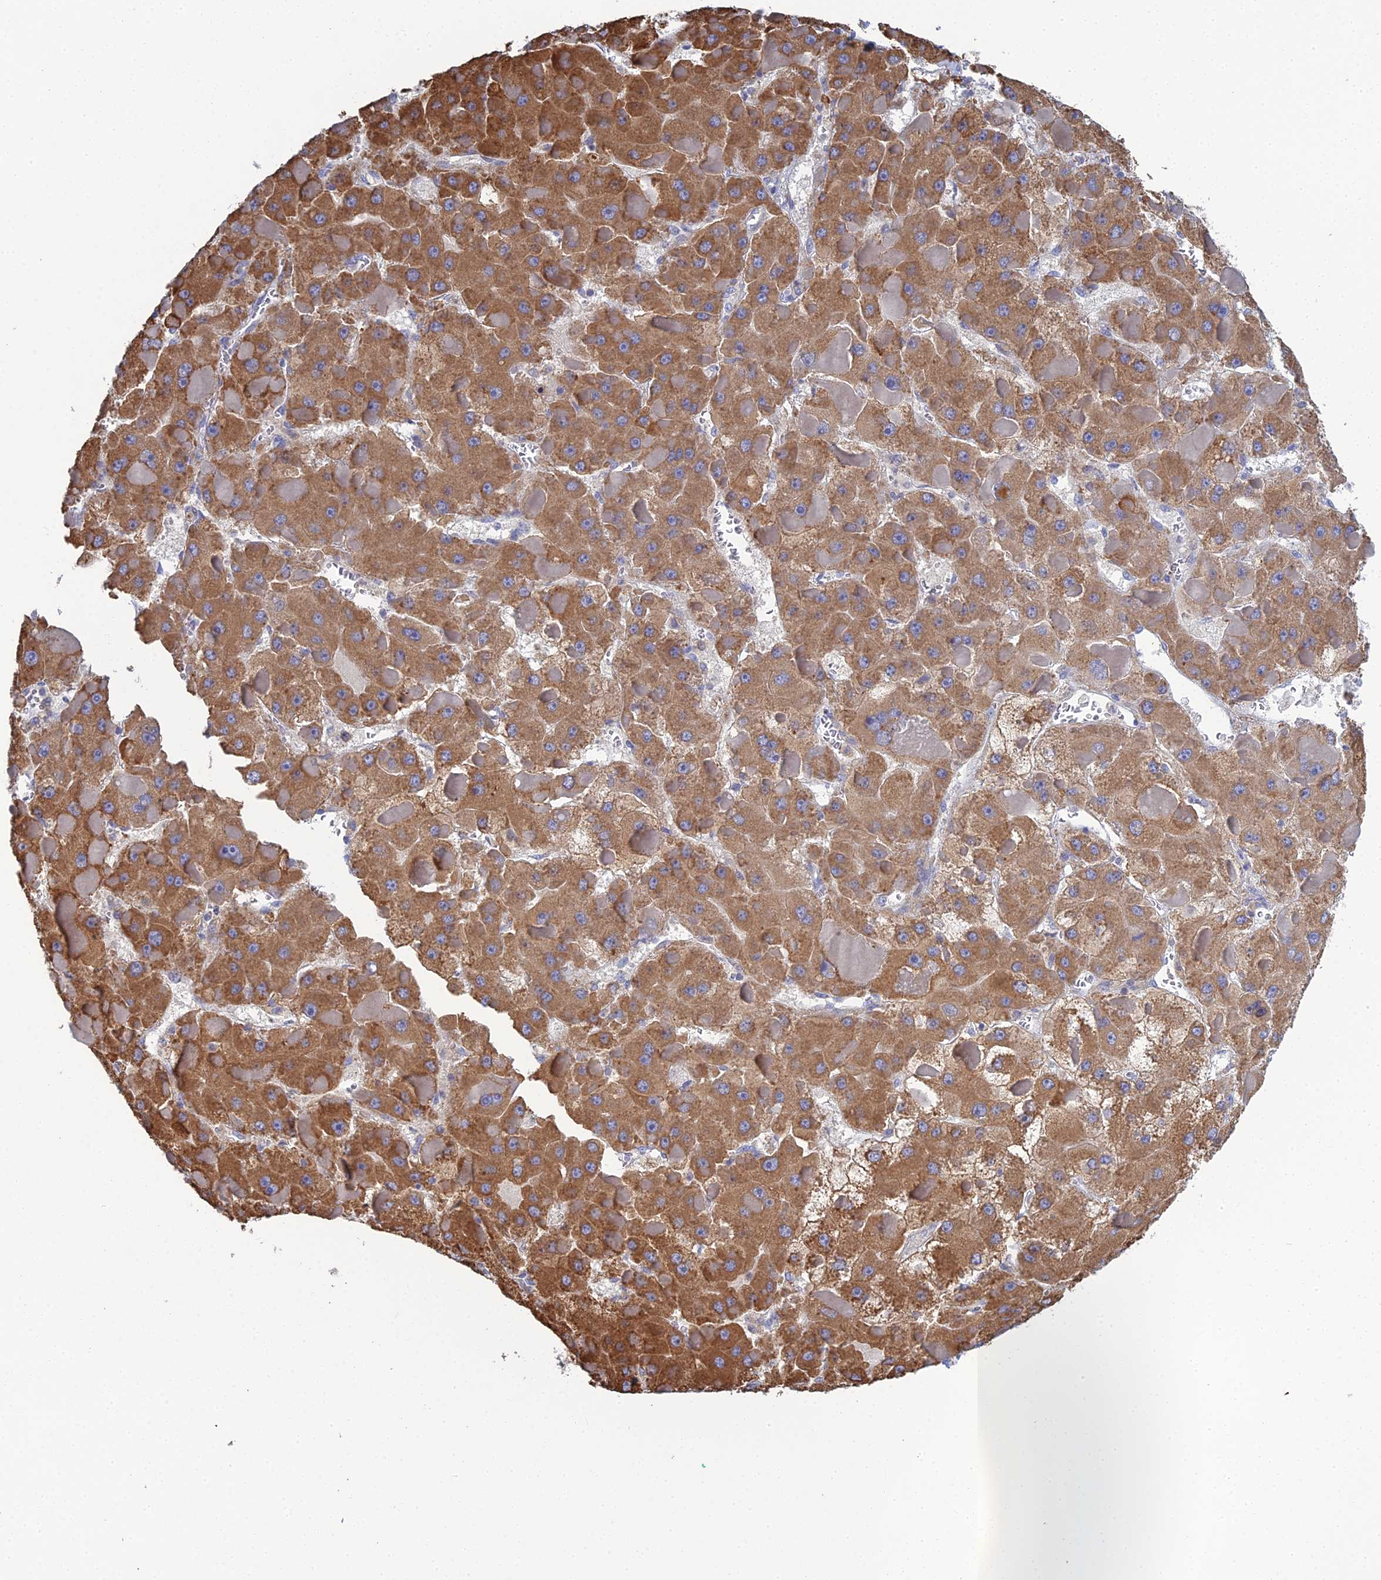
{"staining": {"intensity": "strong", "quantity": ">75%", "location": "cytoplasmic/membranous"}, "tissue": "liver cancer", "cell_type": "Tumor cells", "image_type": "cancer", "snomed": [{"axis": "morphology", "description": "Carcinoma, Hepatocellular, NOS"}, {"axis": "topography", "description": "Liver"}], "caption": "There is high levels of strong cytoplasmic/membranous staining in tumor cells of hepatocellular carcinoma (liver), as demonstrated by immunohistochemical staining (brown color).", "gene": "TRAPPC6A", "patient": {"sex": "female", "age": 73}}